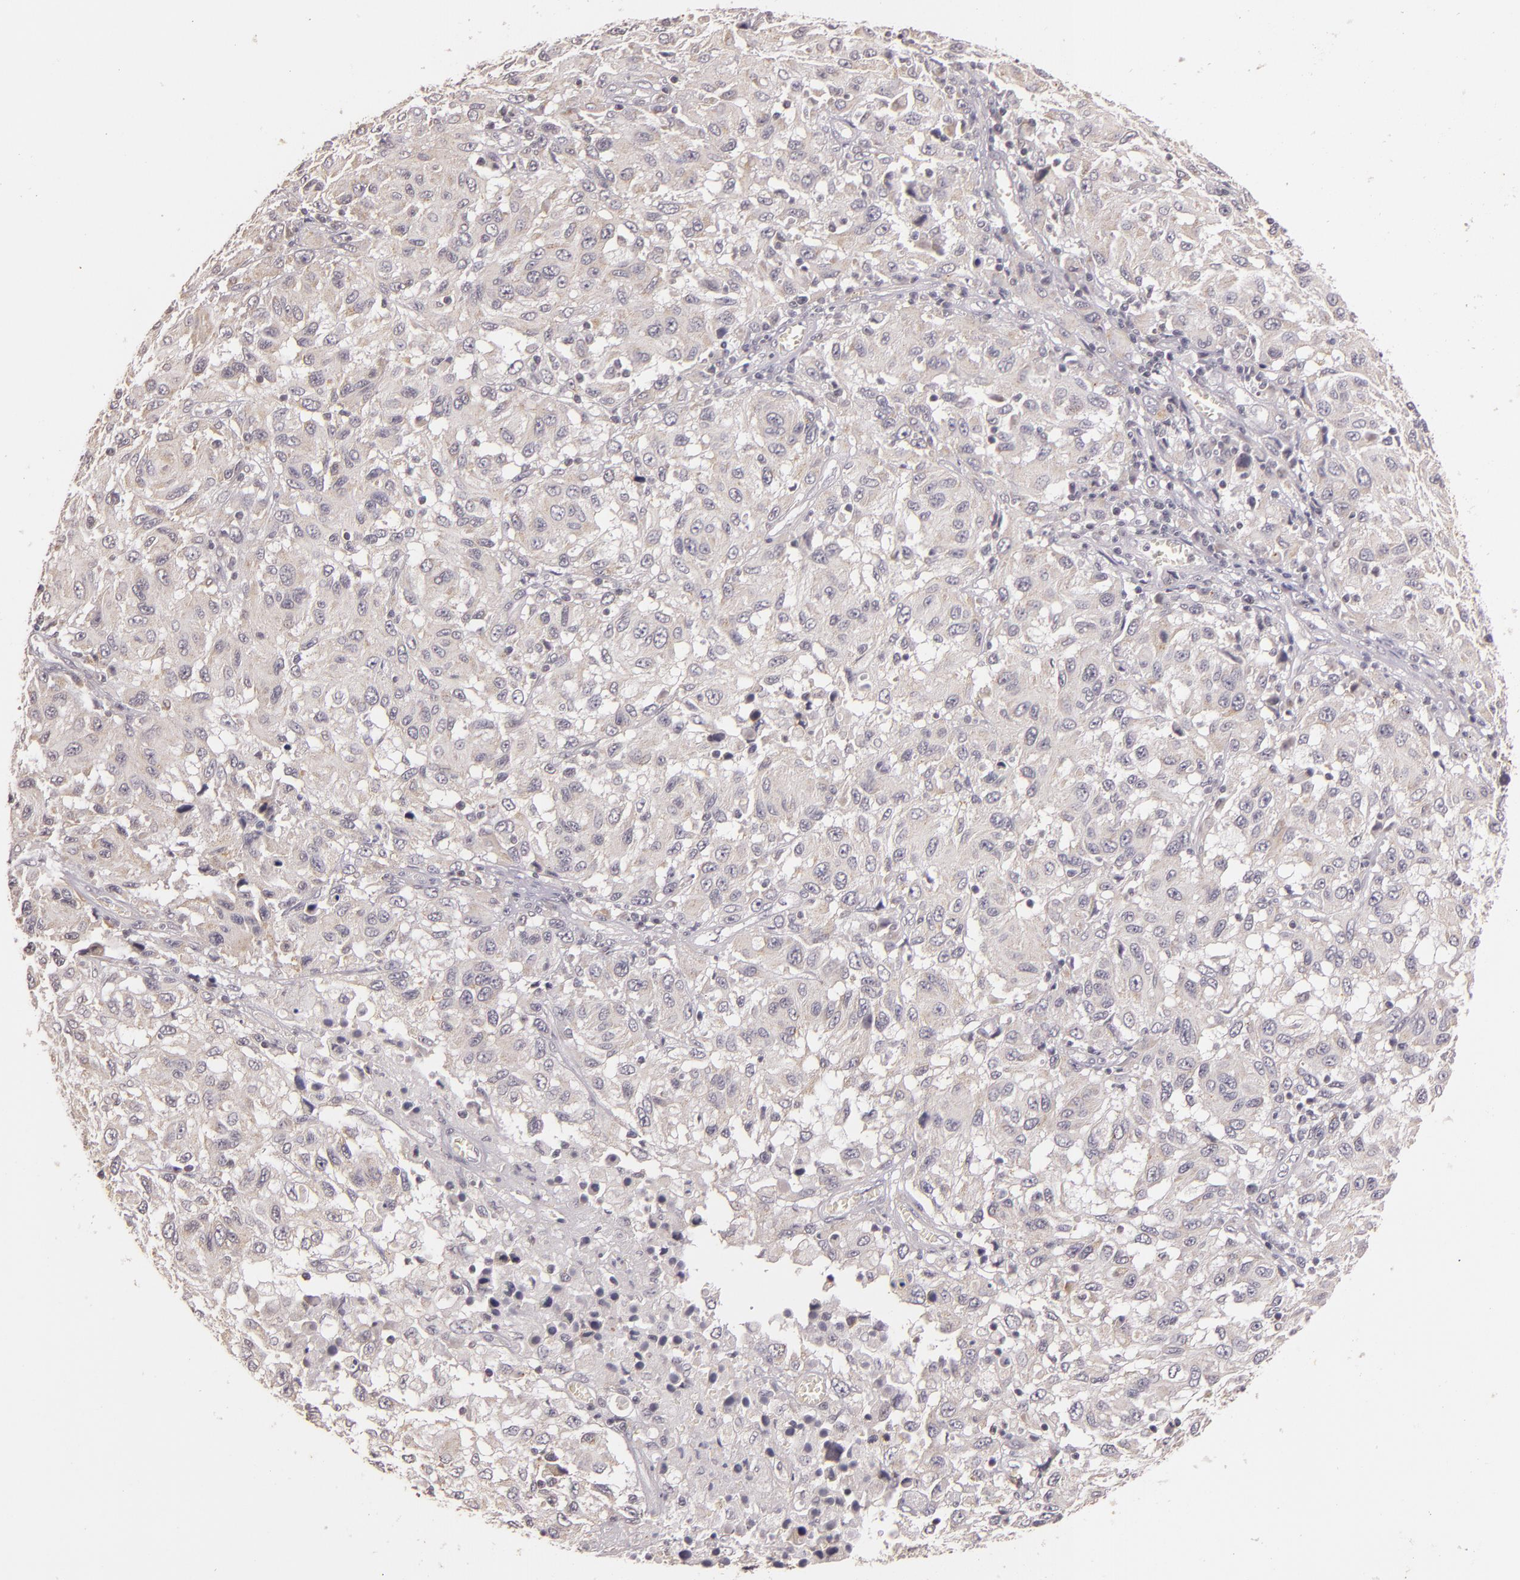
{"staining": {"intensity": "negative", "quantity": "none", "location": "none"}, "tissue": "melanoma", "cell_type": "Tumor cells", "image_type": "cancer", "snomed": [{"axis": "morphology", "description": "Malignant melanoma, NOS"}, {"axis": "topography", "description": "Skin"}], "caption": "Immunohistochemistry (IHC) image of neoplastic tissue: human melanoma stained with DAB displays no significant protein staining in tumor cells.", "gene": "TFF1", "patient": {"sex": "female", "age": 77}}